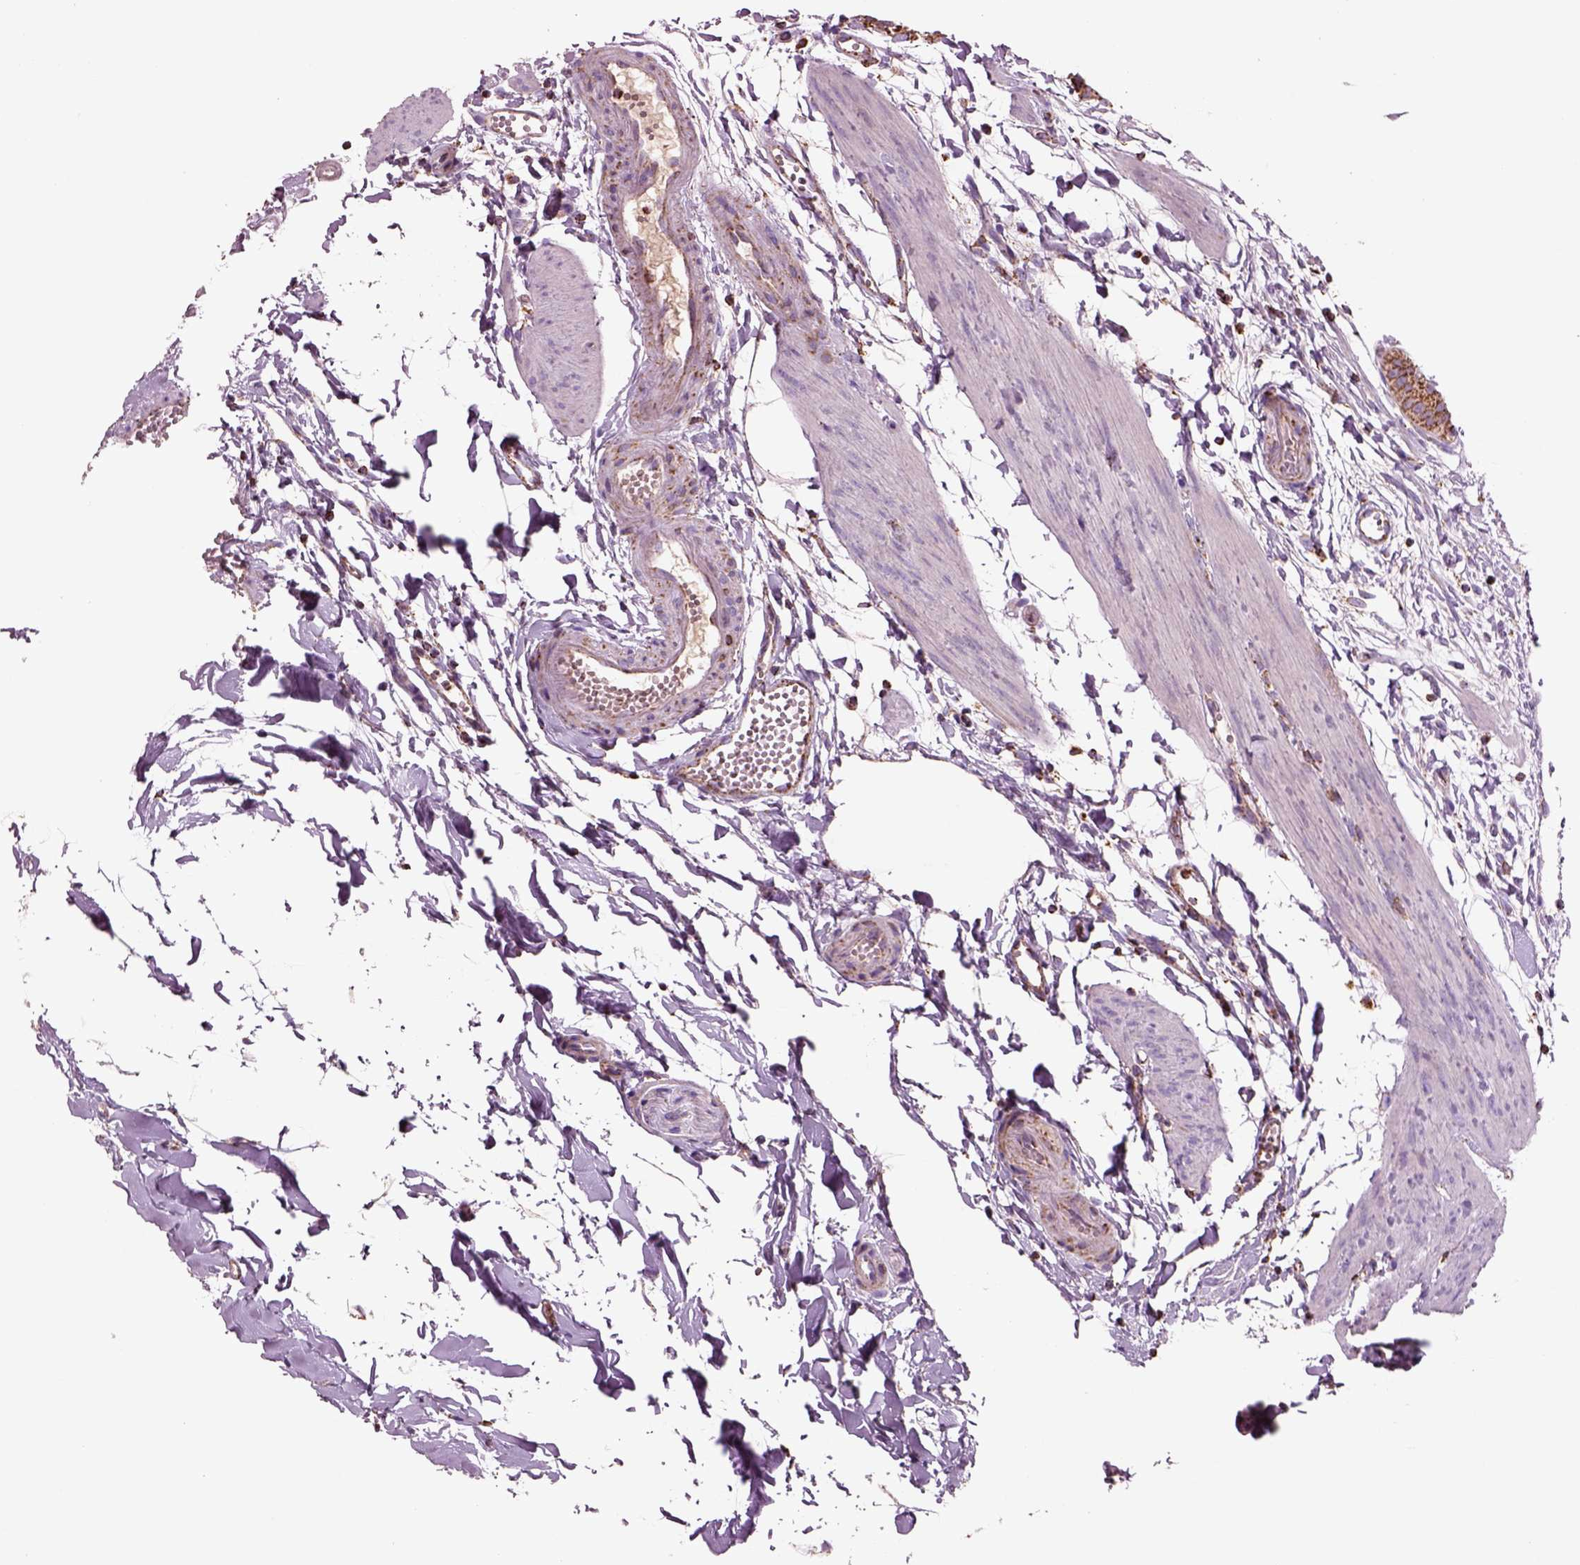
{"staining": {"intensity": "moderate", "quantity": ">75%", "location": "cytoplasmic/membranous"}, "tissue": "gallbladder", "cell_type": "Glandular cells", "image_type": "normal", "snomed": [{"axis": "morphology", "description": "Normal tissue, NOS"}, {"axis": "topography", "description": "Gallbladder"}], "caption": "An IHC photomicrograph of normal tissue is shown. Protein staining in brown highlights moderate cytoplasmic/membranous positivity in gallbladder within glandular cells.", "gene": "SLC25A24", "patient": {"sex": "female", "age": 63}}